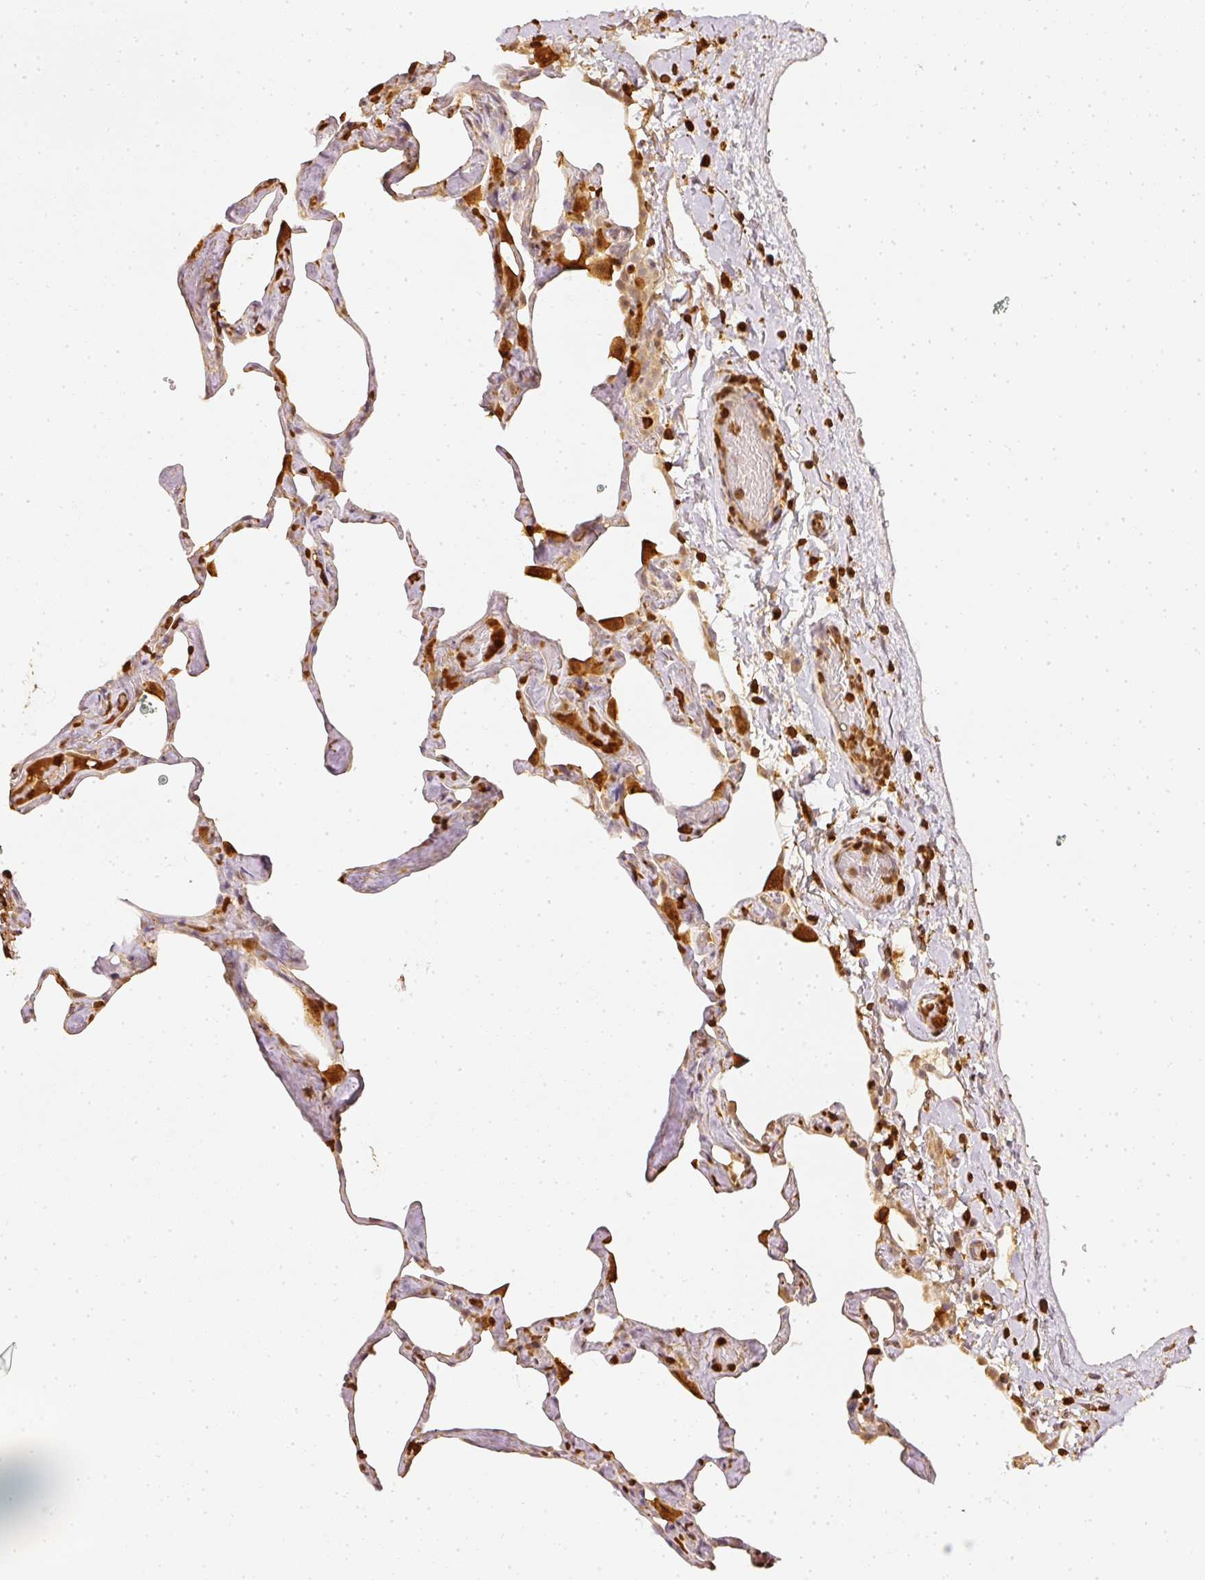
{"staining": {"intensity": "weak", "quantity": "25%-75%", "location": "cytoplasmic/membranous"}, "tissue": "lung", "cell_type": "Alveolar cells", "image_type": "normal", "snomed": [{"axis": "morphology", "description": "Normal tissue, NOS"}, {"axis": "topography", "description": "Lung"}], "caption": "Protein analysis of benign lung demonstrates weak cytoplasmic/membranous positivity in about 25%-75% of alveolar cells. (brown staining indicates protein expression, while blue staining denotes nuclei).", "gene": "PFN1", "patient": {"sex": "male", "age": 65}}